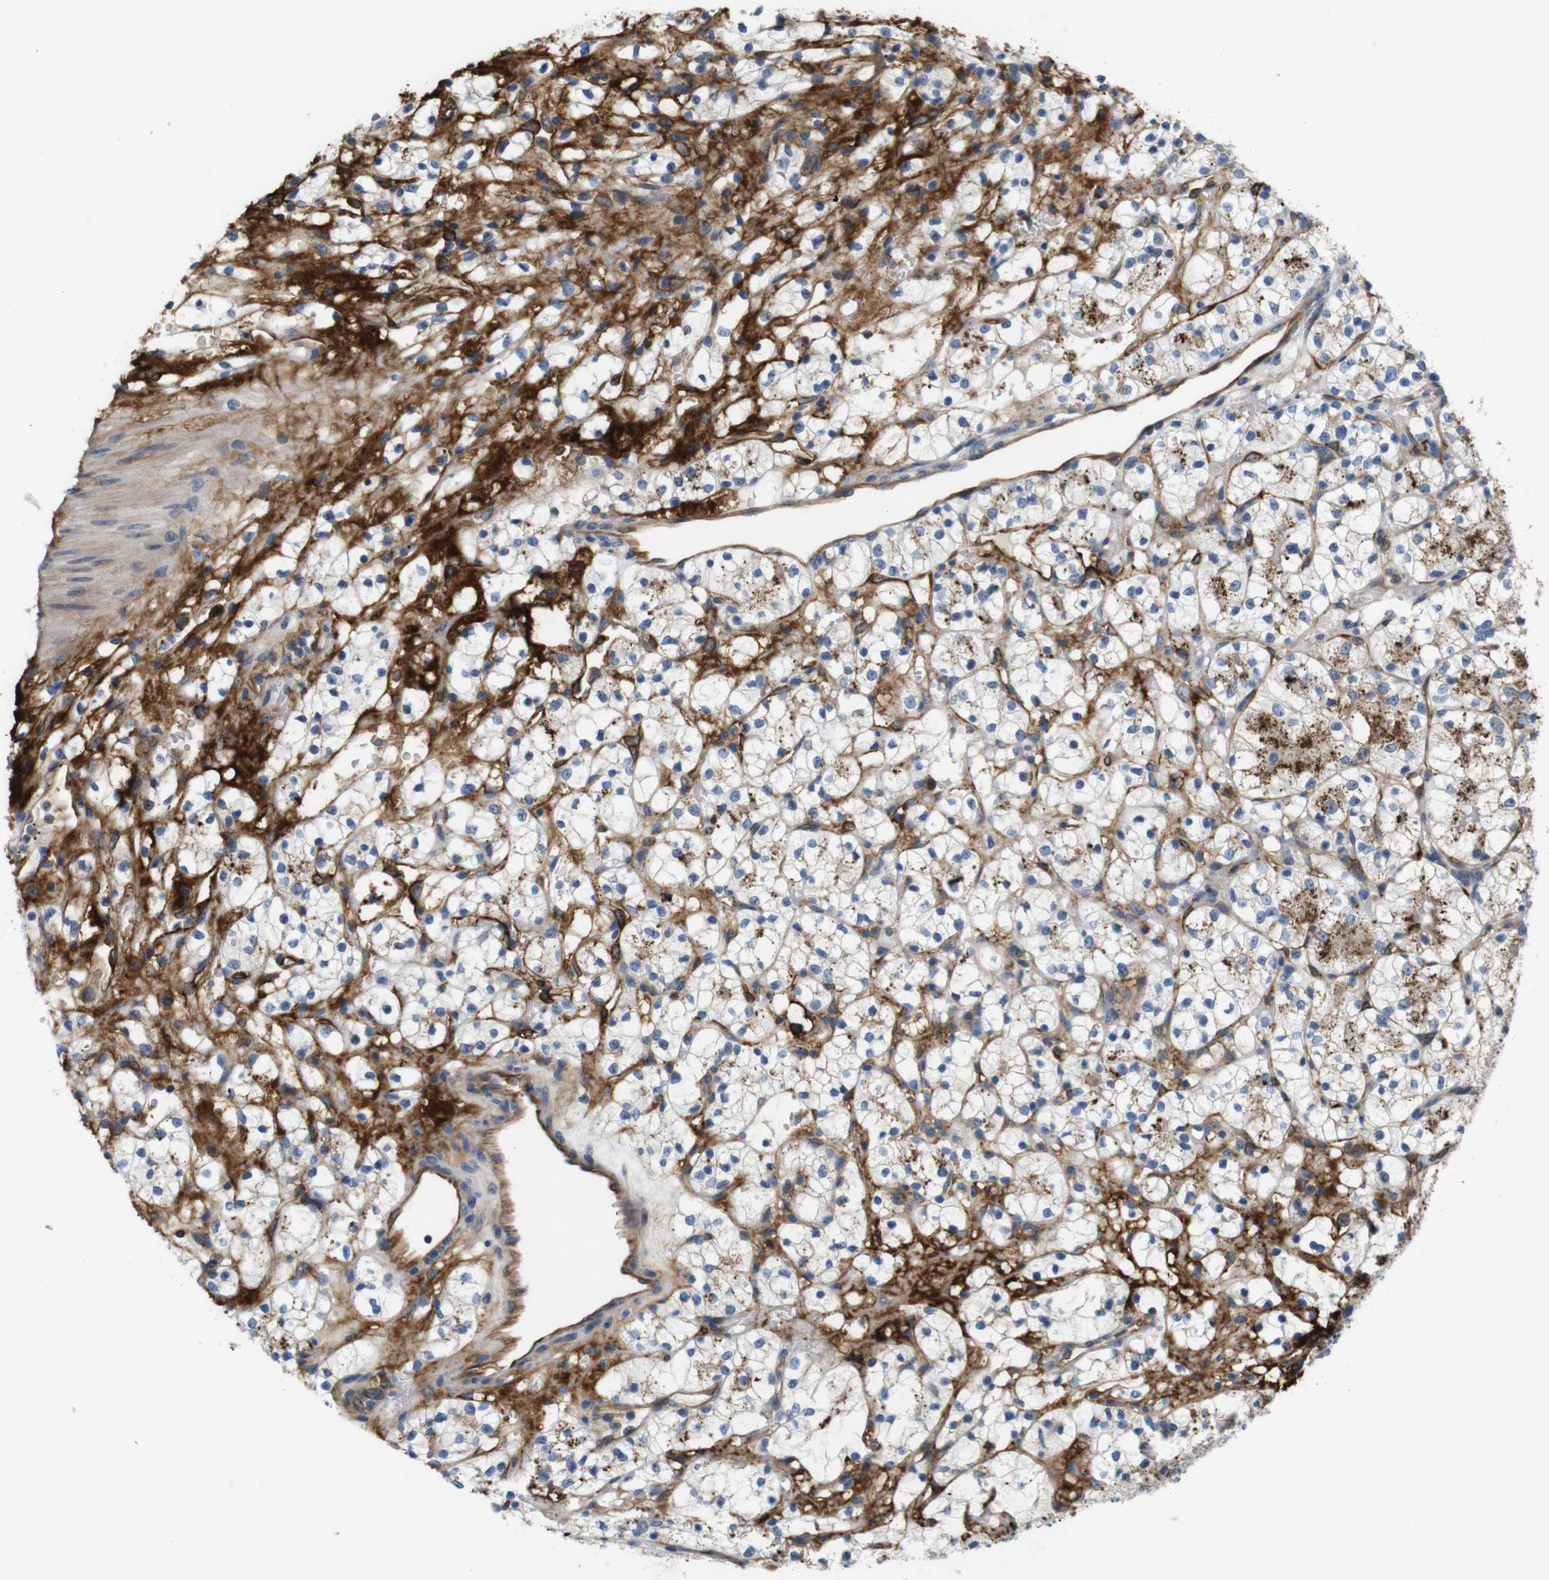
{"staining": {"intensity": "weak", "quantity": "25%-75%", "location": "cytoplasmic/membranous"}, "tissue": "renal cancer", "cell_type": "Tumor cells", "image_type": "cancer", "snomed": [{"axis": "morphology", "description": "Adenocarcinoma, NOS"}, {"axis": "topography", "description": "Kidney"}], "caption": "Immunohistochemistry (IHC) of adenocarcinoma (renal) exhibits low levels of weak cytoplasmic/membranous expression in approximately 25%-75% of tumor cells.", "gene": "BVES", "patient": {"sex": "female", "age": 60}}